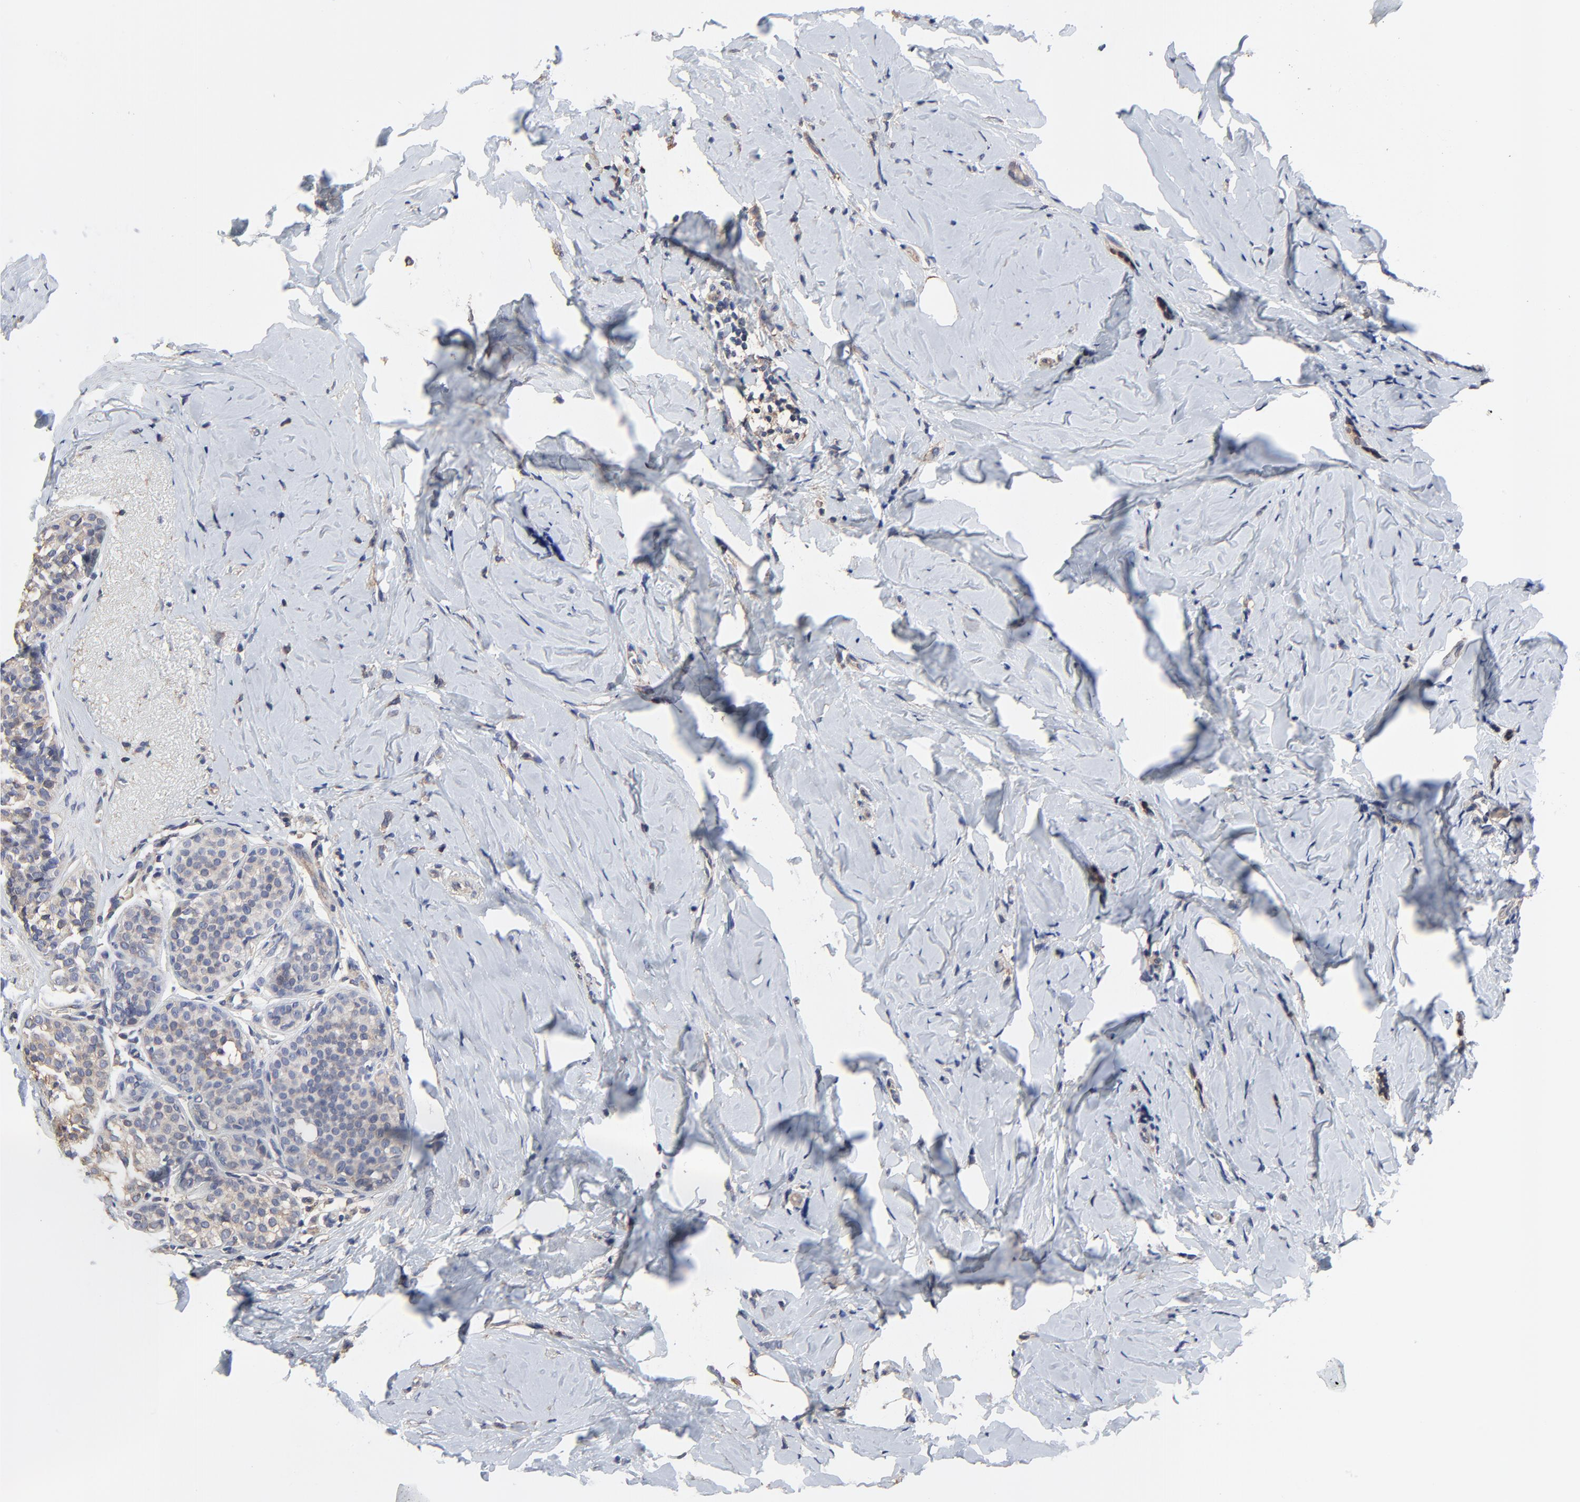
{"staining": {"intensity": "weak", "quantity": ">75%", "location": "cytoplasmic/membranous"}, "tissue": "breast cancer", "cell_type": "Tumor cells", "image_type": "cancer", "snomed": [{"axis": "morphology", "description": "Lobular carcinoma"}, {"axis": "topography", "description": "Breast"}], "caption": "Lobular carcinoma (breast) tissue demonstrates weak cytoplasmic/membranous staining in about >75% of tumor cells, visualized by immunohistochemistry. Using DAB (3,3'-diaminobenzidine) (brown) and hematoxylin (blue) stains, captured at high magnification using brightfield microscopy.", "gene": "NXF3", "patient": {"sex": "female", "age": 64}}